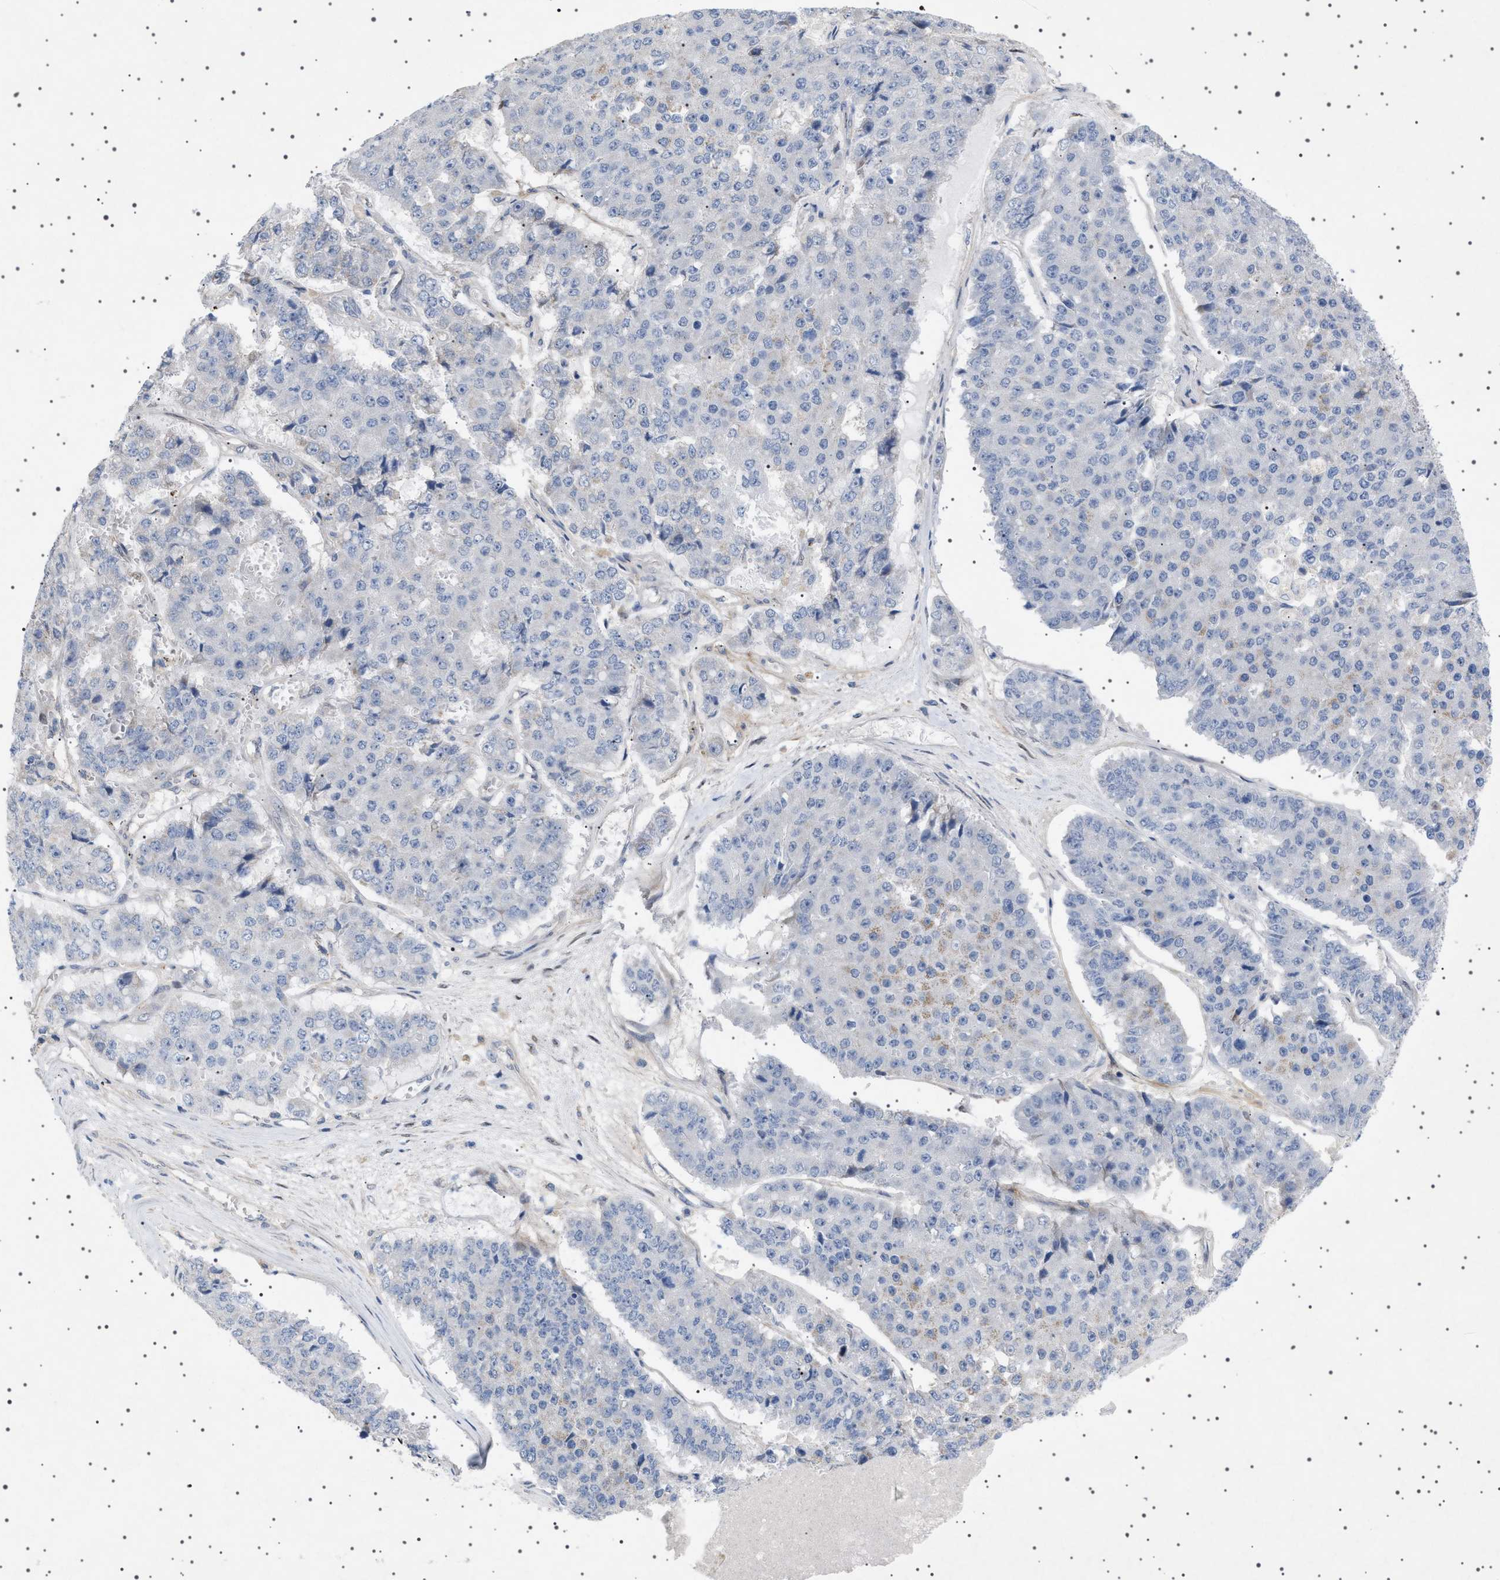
{"staining": {"intensity": "weak", "quantity": "<25%", "location": "cytoplasmic/membranous"}, "tissue": "pancreatic cancer", "cell_type": "Tumor cells", "image_type": "cancer", "snomed": [{"axis": "morphology", "description": "Adenocarcinoma, NOS"}, {"axis": "topography", "description": "Pancreas"}], "caption": "Pancreatic adenocarcinoma was stained to show a protein in brown. There is no significant expression in tumor cells.", "gene": "HTR1A", "patient": {"sex": "male", "age": 50}}